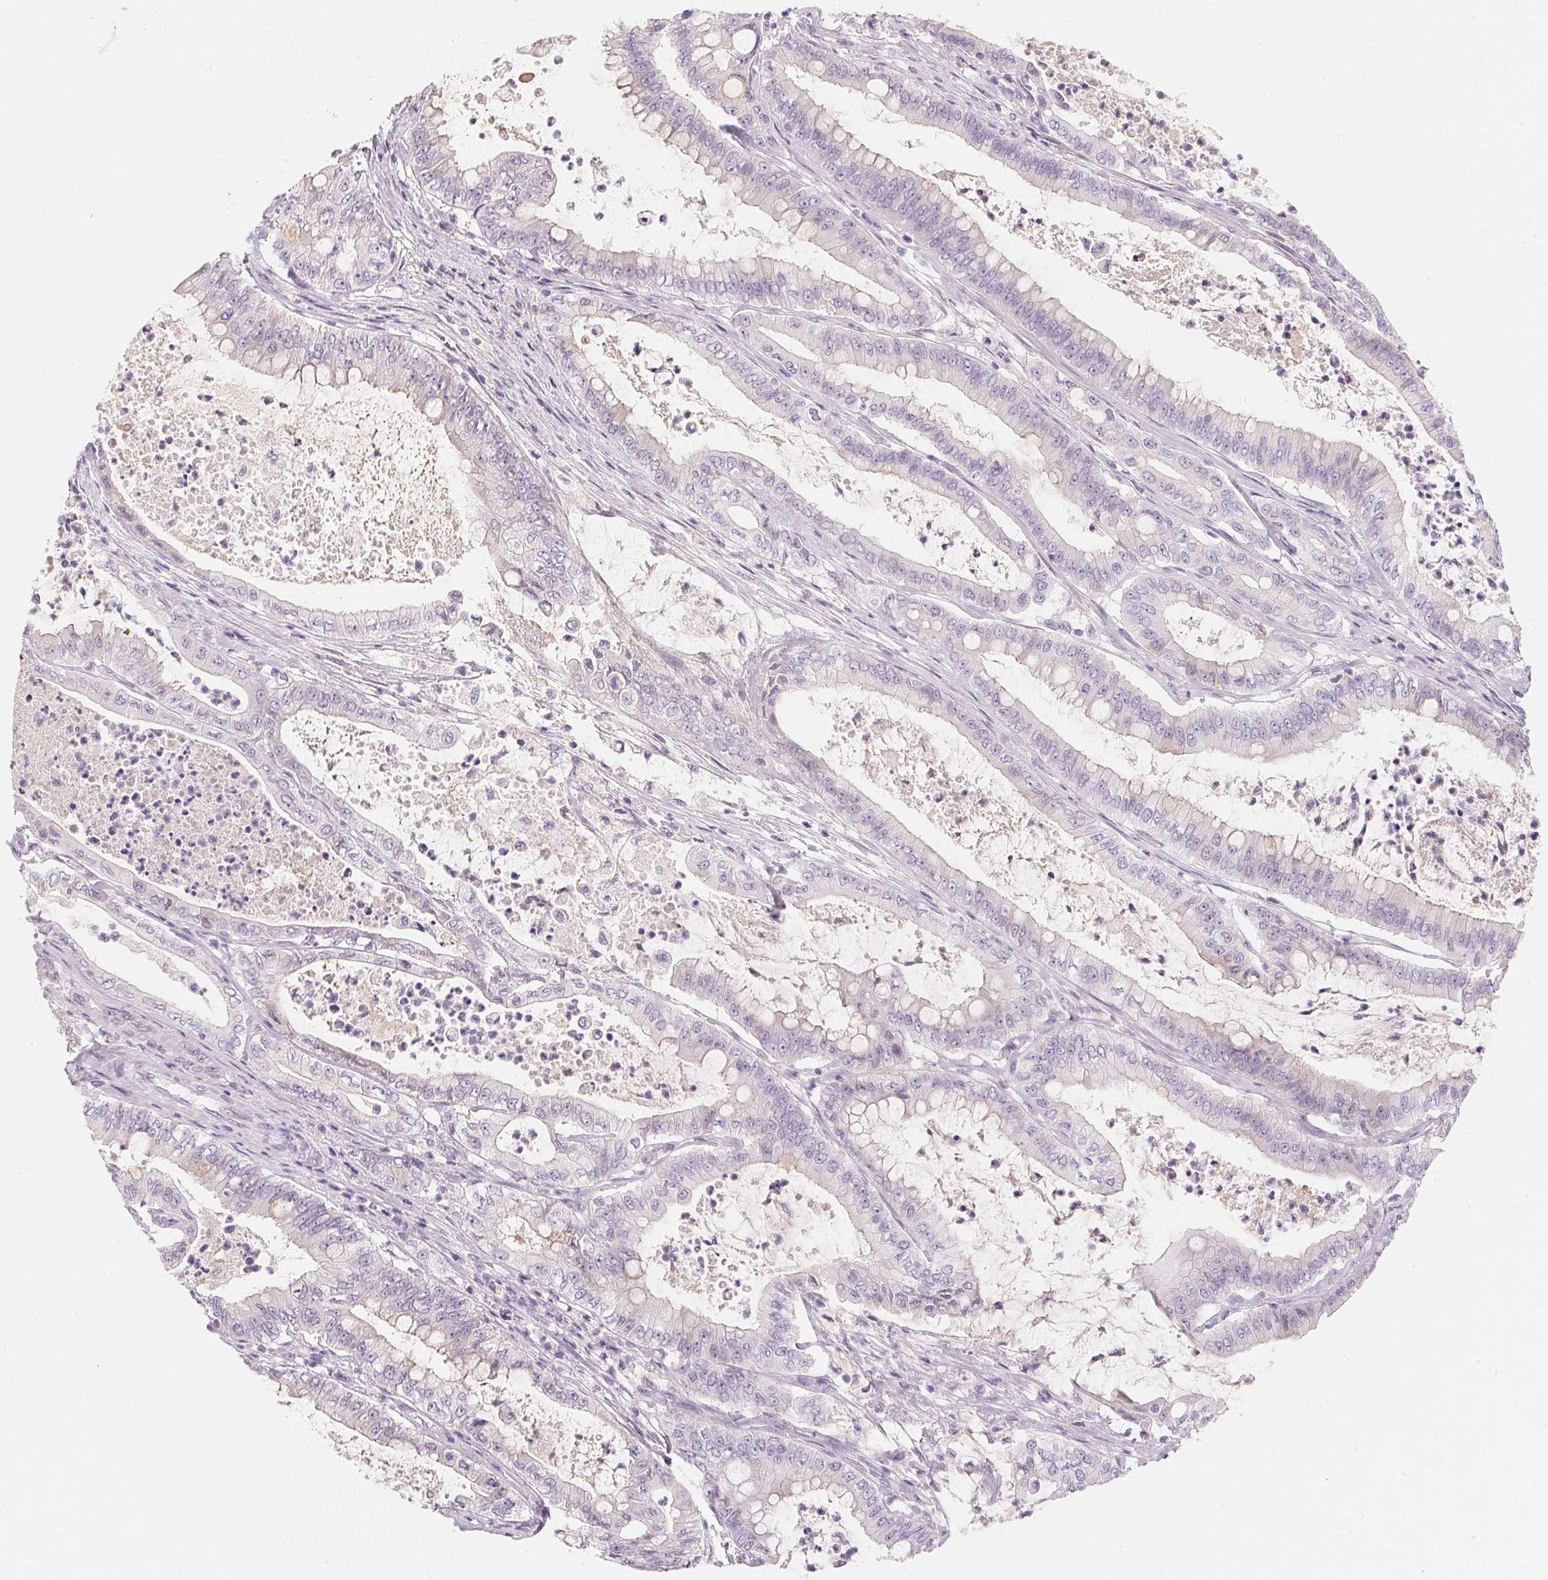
{"staining": {"intensity": "negative", "quantity": "none", "location": "none"}, "tissue": "pancreatic cancer", "cell_type": "Tumor cells", "image_type": "cancer", "snomed": [{"axis": "morphology", "description": "Adenocarcinoma, NOS"}, {"axis": "topography", "description": "Pancreas"}], "caption": "Immunohistochemical staining of pancreatic adenocarcinoma reveals no significant positivity in tumor cells.", "gene": "MCOLN3", "patient": {"sex": "male", "age": 71}}